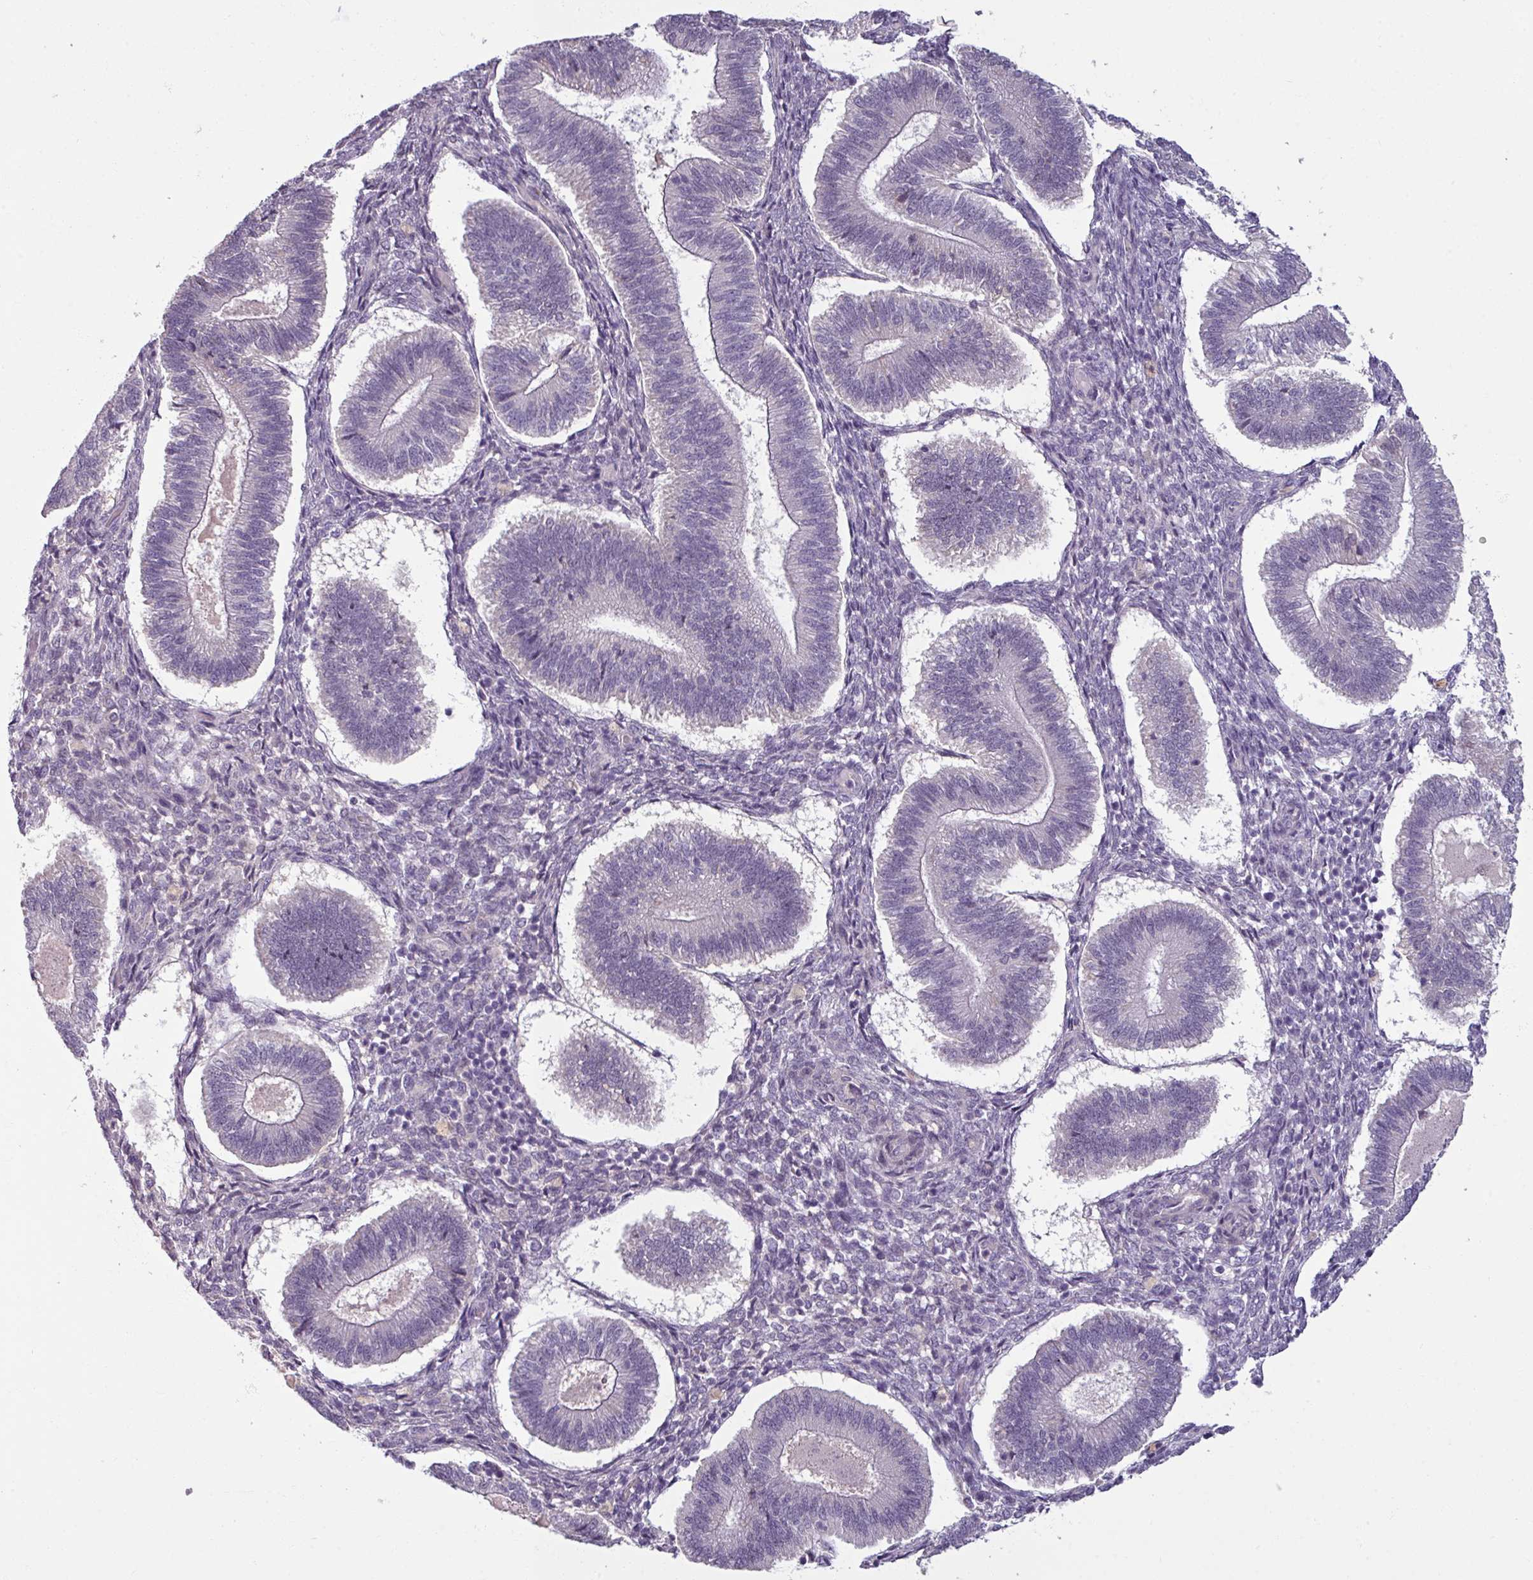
{"staining": {"intensity": "negative", "quantity": "none", "location": "none"}, "tissue": "endometrium", "cell_type": "Cells in endometrial stroma", "image_type": "normal", "snomed": [{"axis": "morphology", "description": "Normal tissue, NOS"}, {"axis": "topography", "description": "Endometrium"}], "caption": "Image shows no protein positivity in cells in endometrial stroma of benign endometrium.", "gene": "UVSSA", "patient": {"sex": "female", "age": 25}}